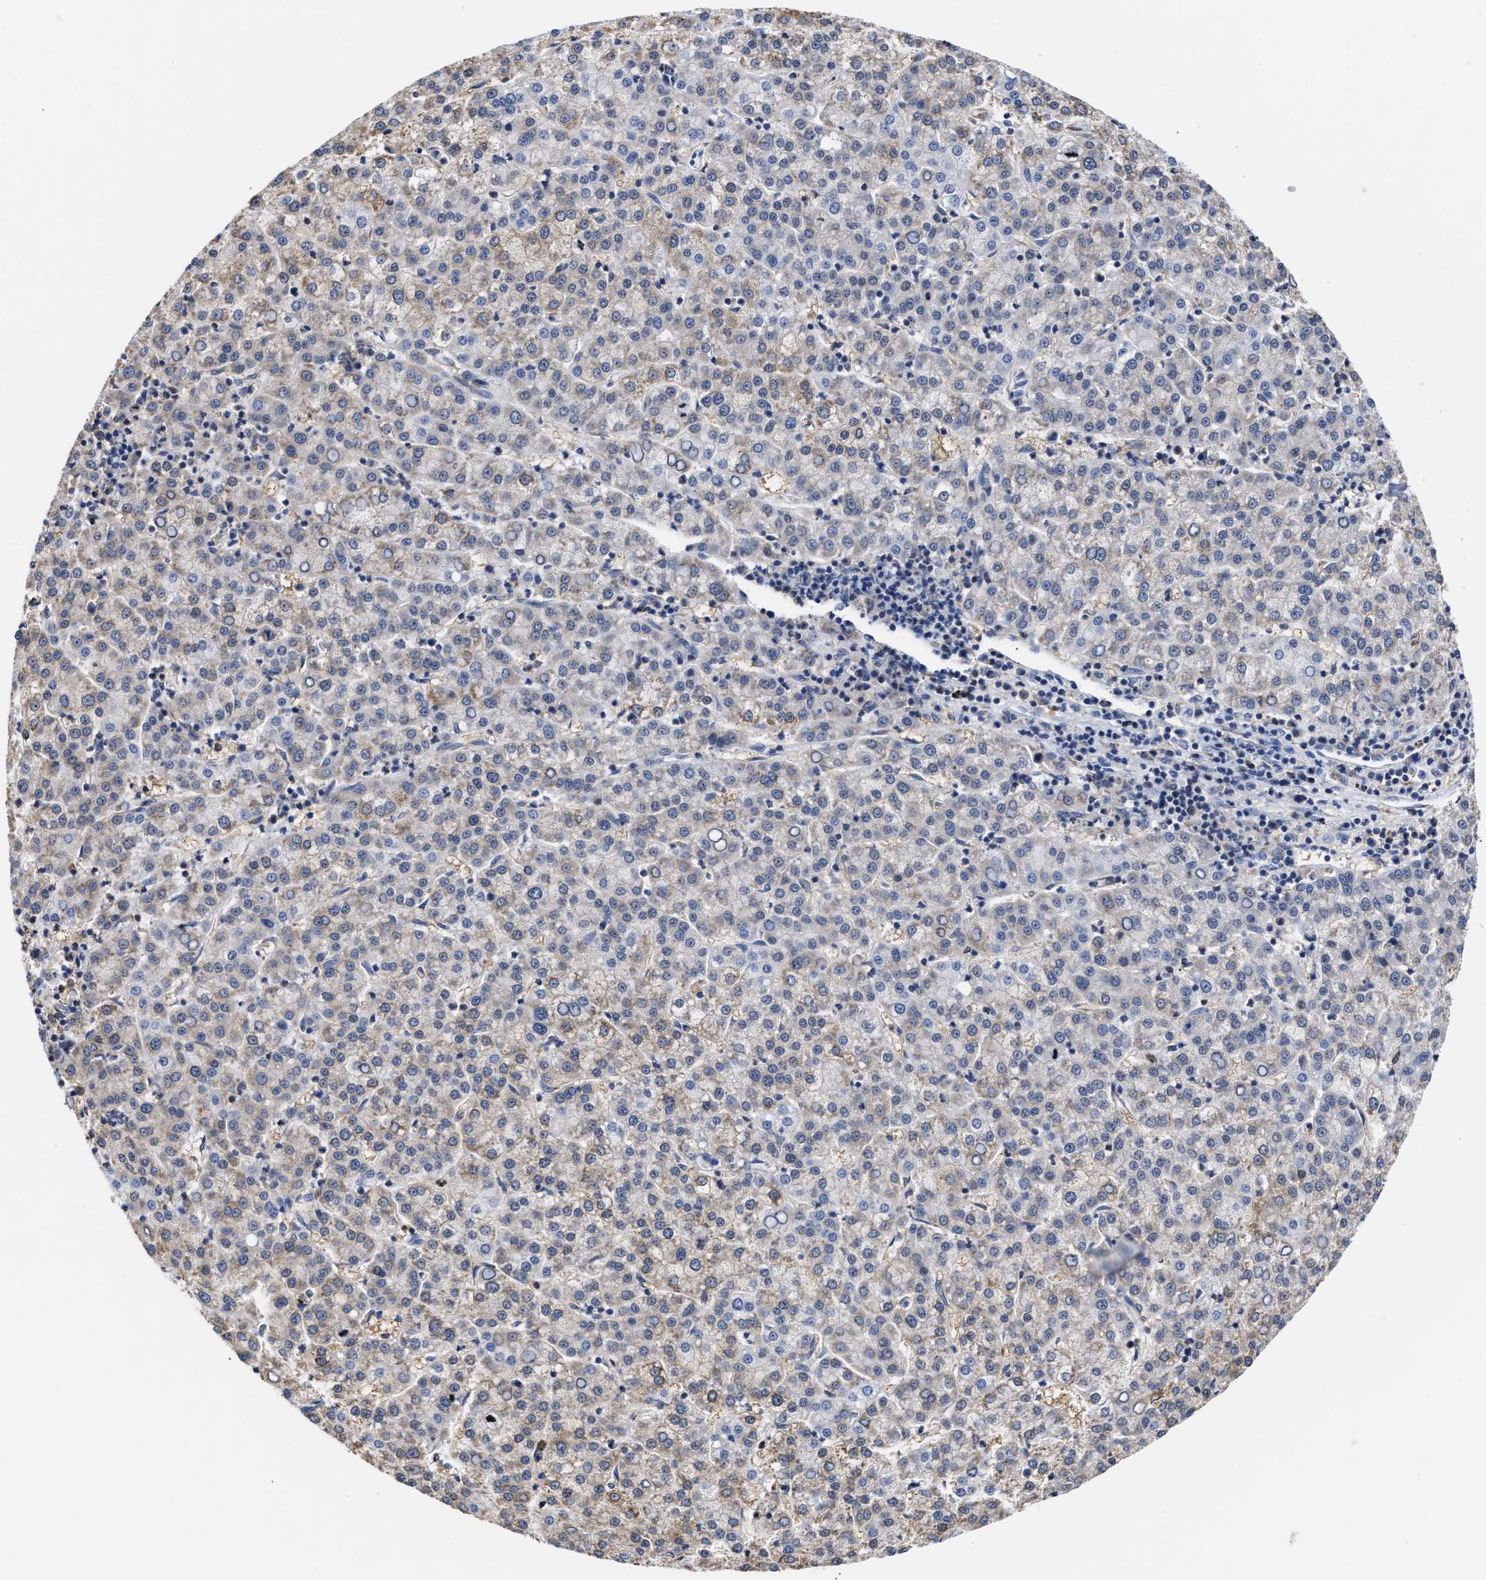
{"staining": {"intensity": "weak", "quantity": "25%-75%", "location": "cytoplasmic/membranous"}, "tissue": "liver cancer", "cell_type": "Tumor cells", "image_type": "cancer", "snomed": [{"axis": "morphology", "description": "Carcinoma, Hepatocellular, NOS"}, {"axis": "topography", "description": "Liver"}], "caption": "Hepatocellular carcinoma (liver) was stained to show a protein in brown. There is low levels of weak cytoplasmic/membranous positivity in about 25%-75% of tumor cells. (IHC, brightfield microscopy, high magnification).", "gene": "KLHDC1", "patient": {"sex": "female", "age": 58}}